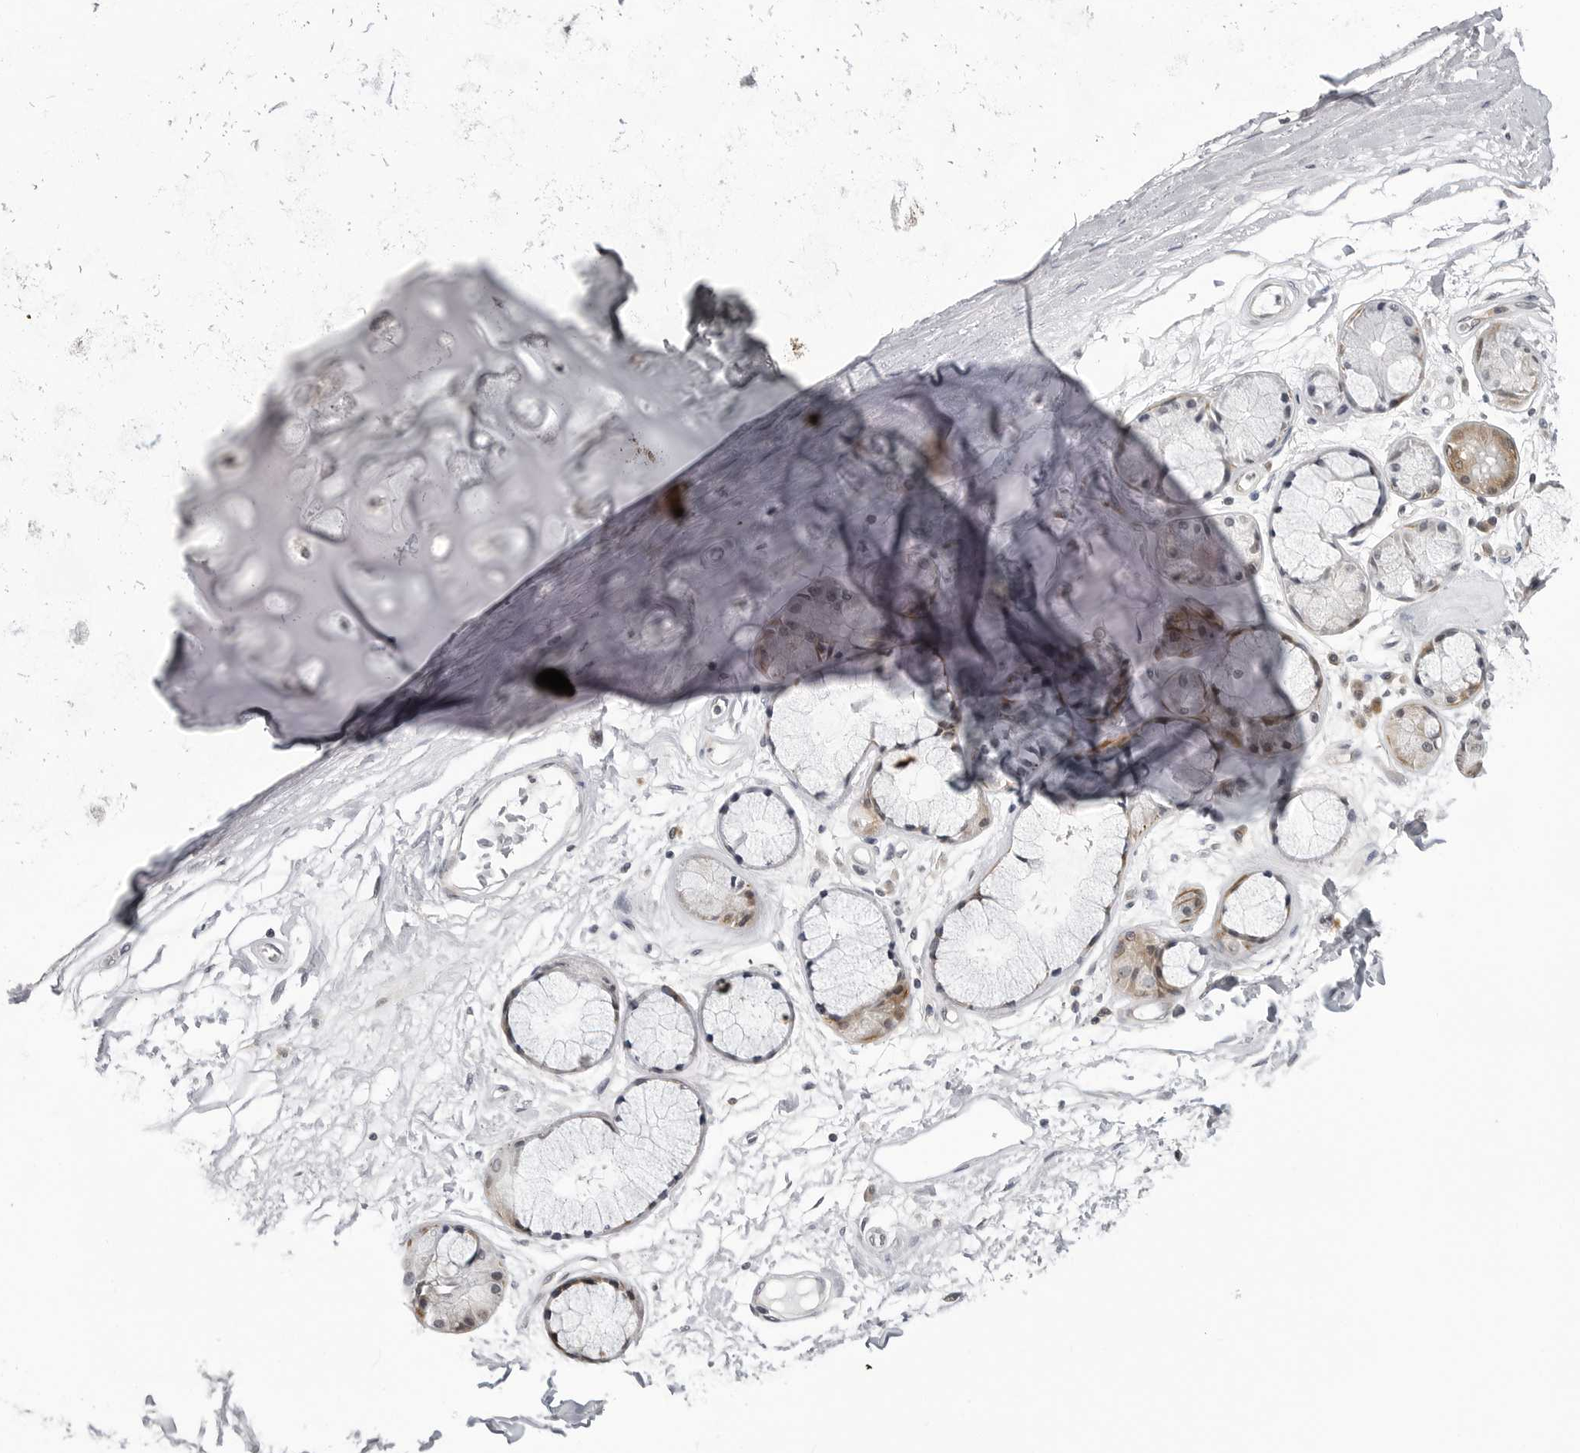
{"staining": {"intensity": "negative", "quantity": "none", "location": "none"}, "tissue": "adipose tissue", "cell_type": "Adipocytes", "image_type": "normal", "snomed": [{"axis": "morphology", "description": "Normal tissue, NOS"}, {"axis": "topography", "description": "Bronchus"}], "caption": "Adipocytes show no significant positivity in benign adipose tissue. (DAB (3,3'-diaminobenzidine) immunohistochemistry with hematoxylin counter stain).", "gene": "ADAMTS5", "patient": {"sex": "male", "age": 66}}